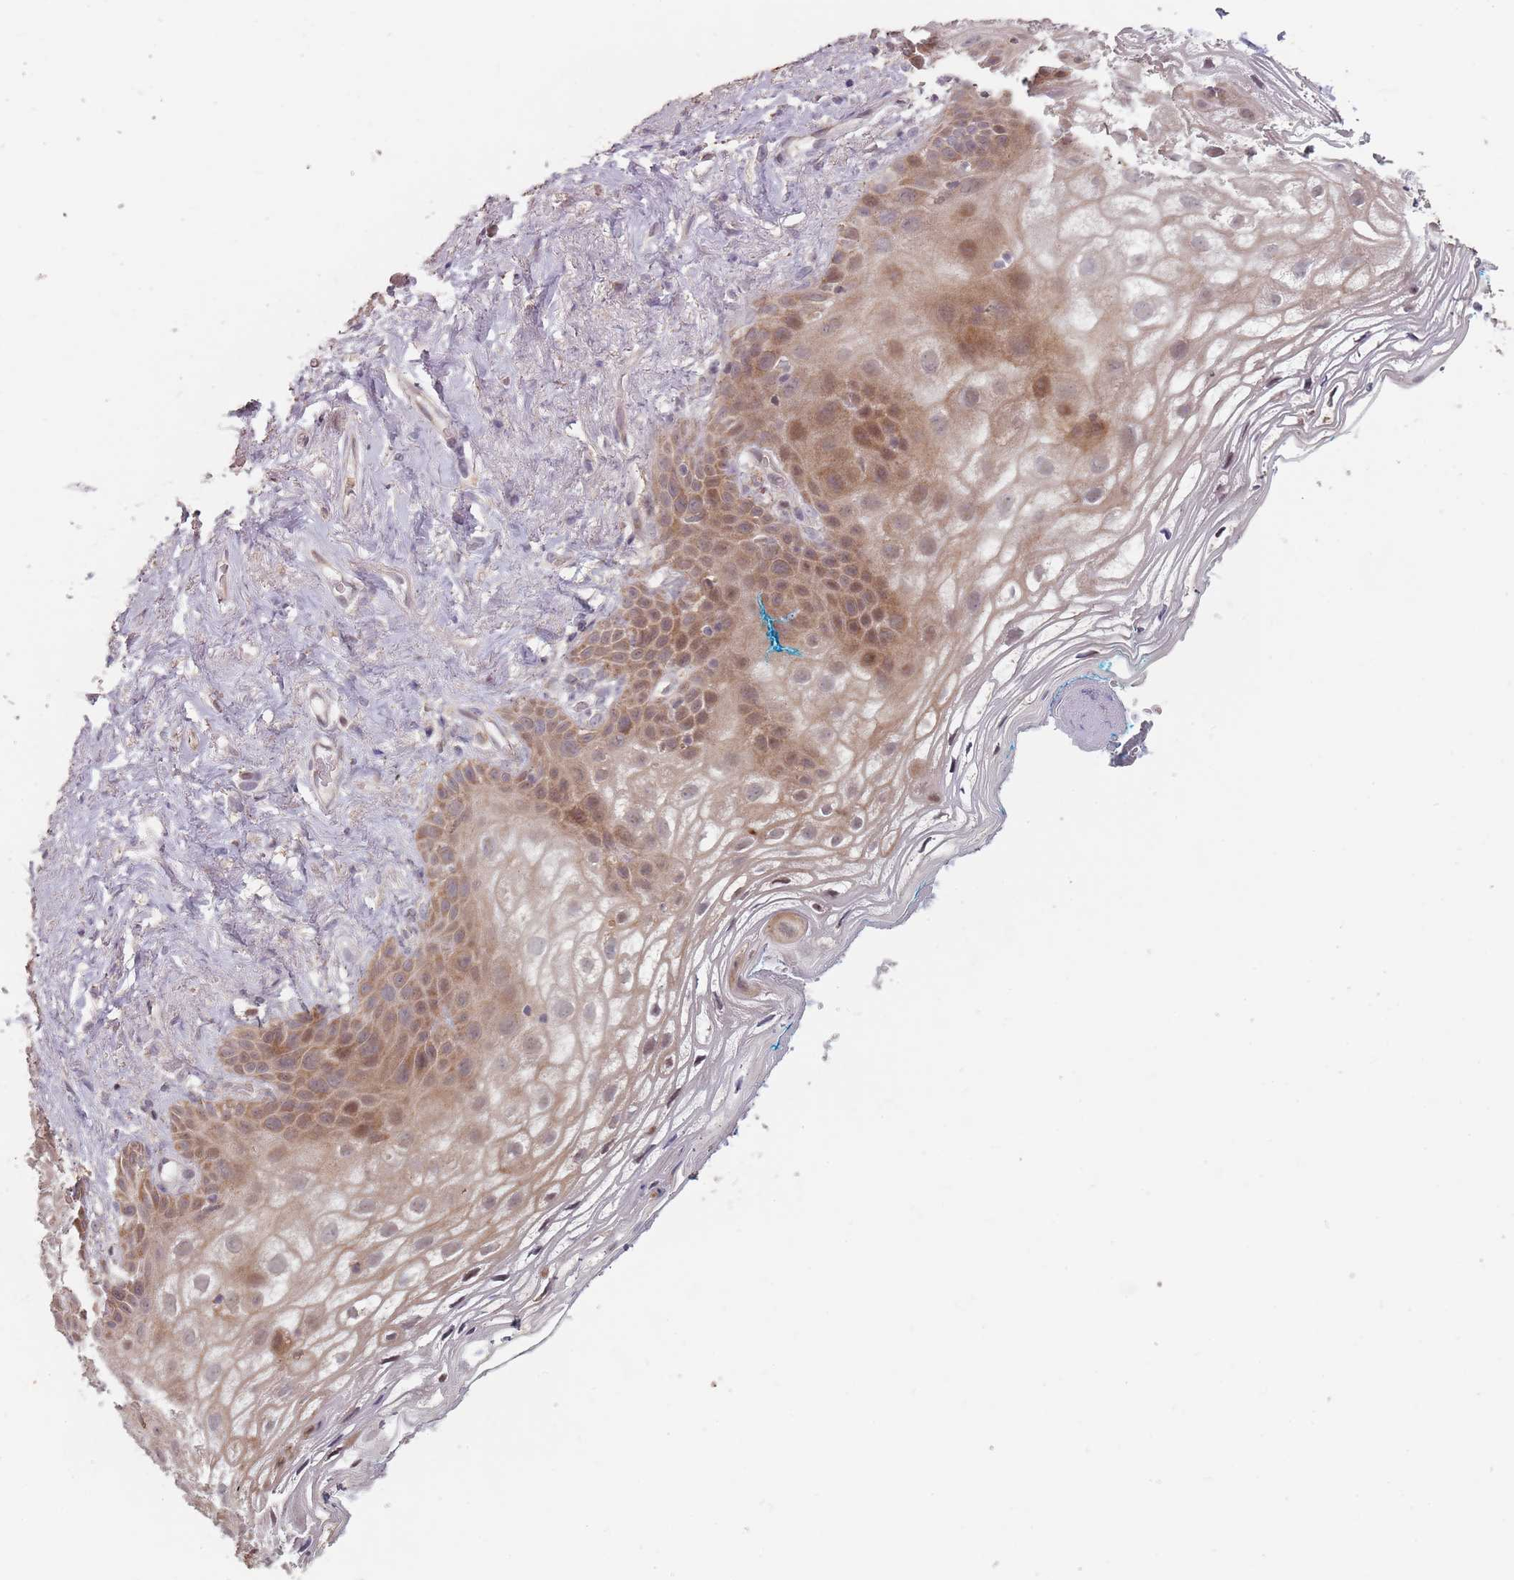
{"staining": {"intensity": "moderate", "quantity": ">75%", "location": "cytoplasmic/membranous,nuclear"}, "tissue": "vagina", "cell_type": "Squamous epithelial cells", "image_type": "normal", "snomed": [{"axis": "morphology", "description": "Normal tissue, NOS"}, {"axis": "topography", "description": "Vagina"}], "caption": "Vagina stained with a protein marker exhibits moderate staining in squamous epithelial cells.", "gene": "VPS52", "patient": {"sex": "female", "age": 68}}